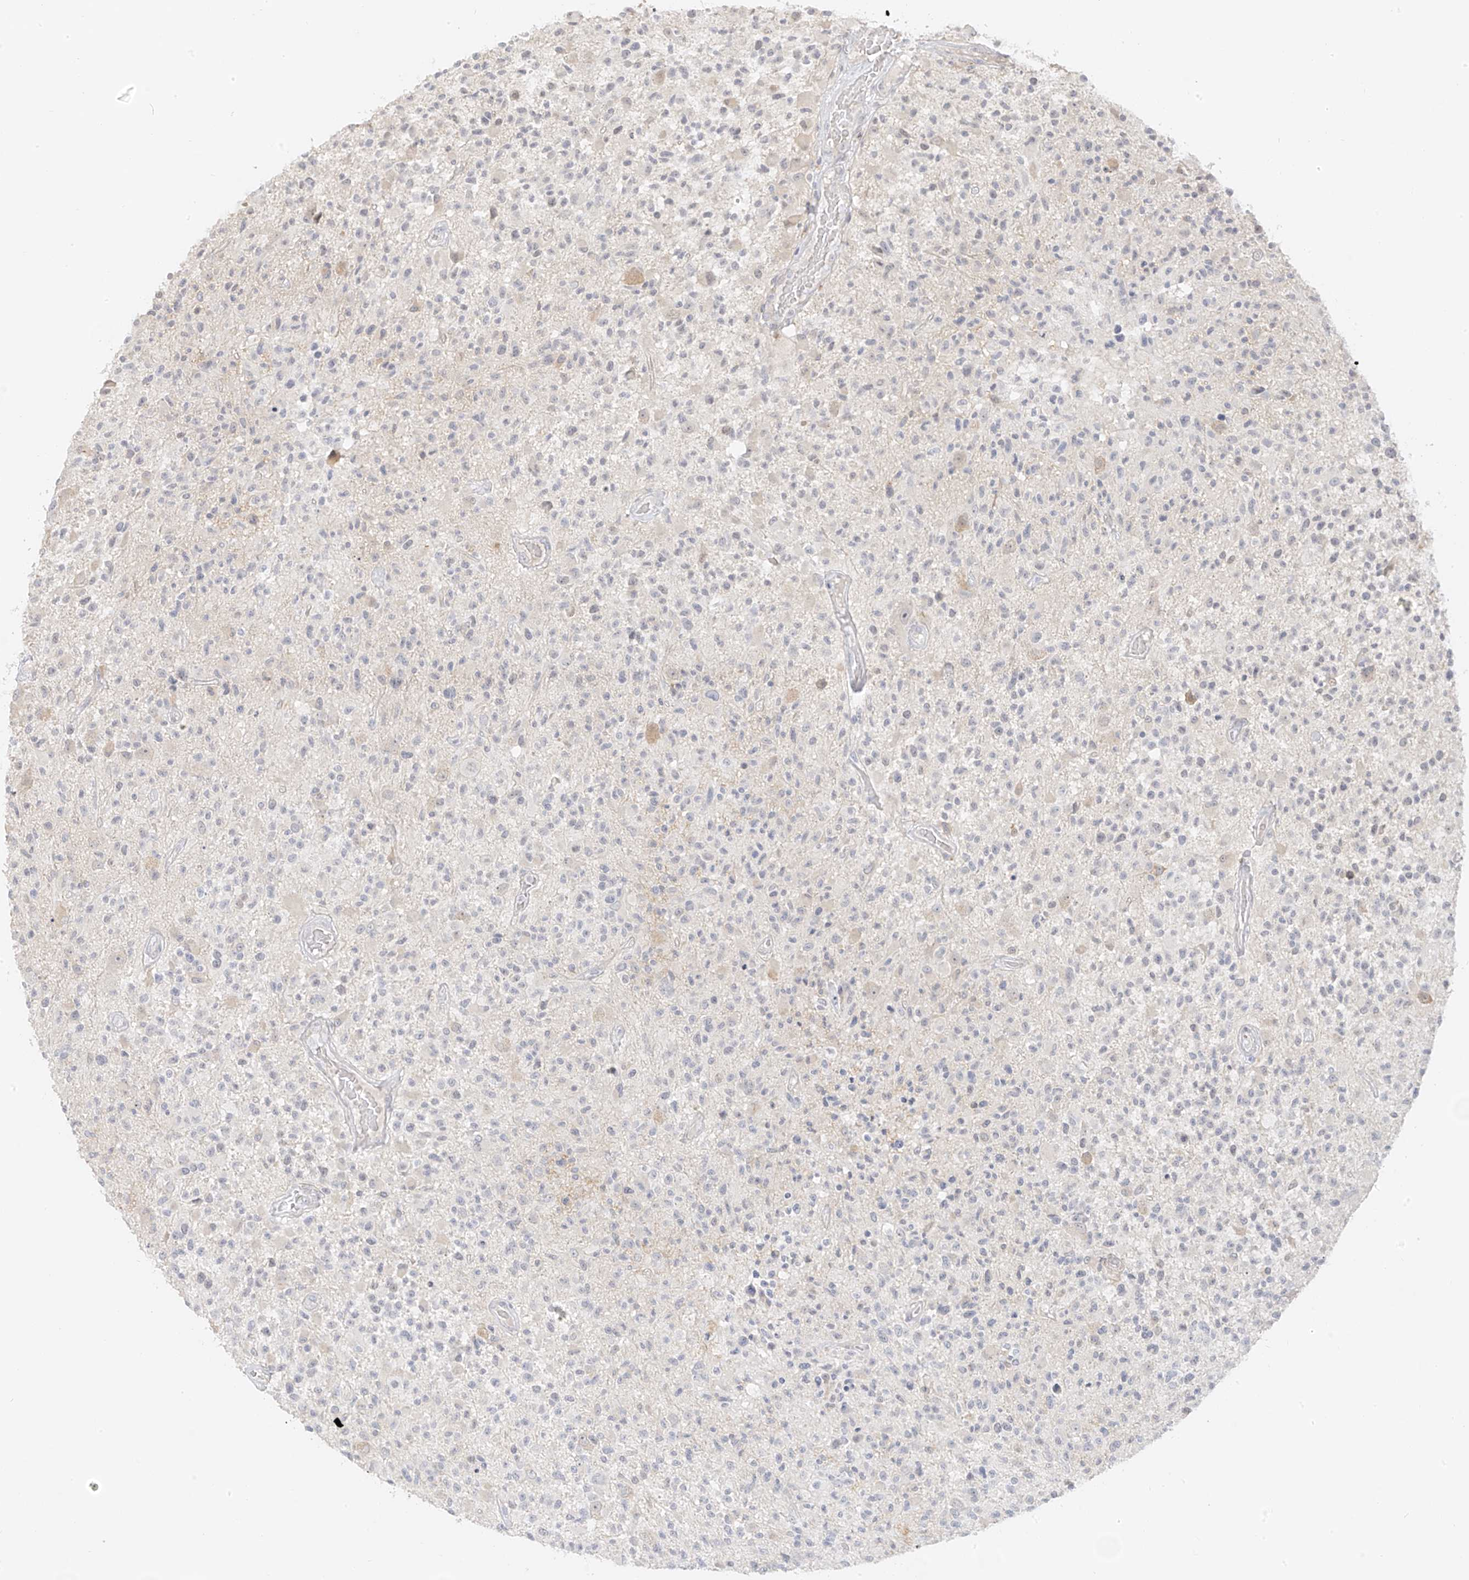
{"staining": {"intensity": "negative", "quantity": "none", "location": "none"}, "tissue": "glioma", "cell_type": "Tumor cells", "image_type": "cancer", "snomed": [{"axis": "morphology", "description": "Glioma, malignant, High grade"}, {"axis": "morphology", "description": "Glioblastoma, NOS"}, {"axis": "topography", "description": "Brain"}], "caption": "Tumor cells show no significant protein staining in glioma.", "gene": "DCDC2", "patient": {"sex": "male", "age": 60}}